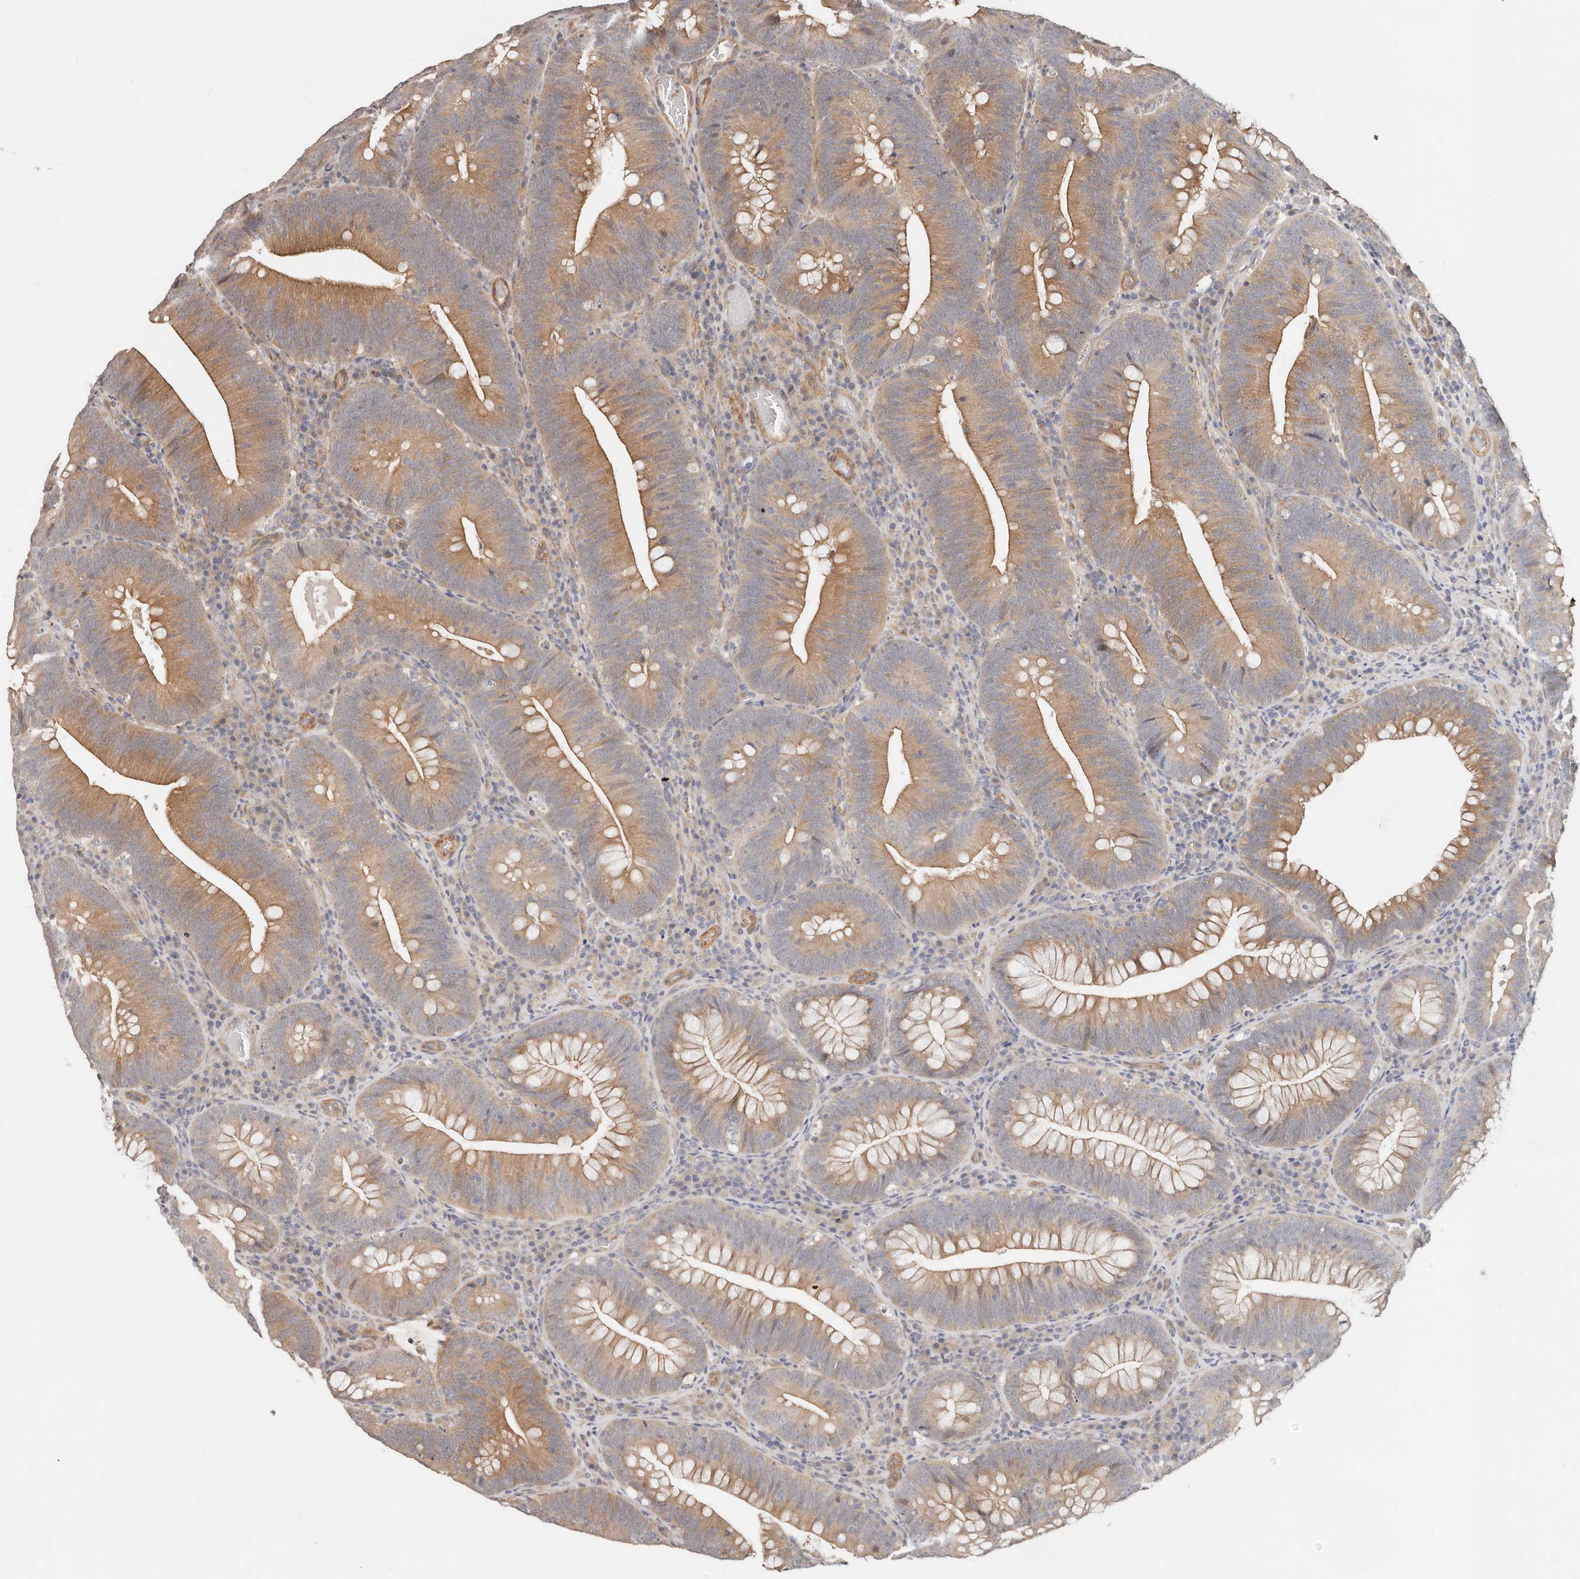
{"staining": {"intensity": "moderate", "quantity": ">75%", "location": "cytoplasmic/membranous"}, "tissue": "colorectal cancer", "cell_type": "Tumor cells", "image_type": "cancer", "snomed": [{"axis": "morphology", "description": "Normal tissue, NOS"}, {"axis": "topography", "description": "Colon"}], "caption": "Colorectal cancer stained with a brown dye demonstrates moderate cytoplasmic/membranous positive expression in approximately >75% of tumor cells.", "gene": "ZRANB1", "patient": {"sex": "female", "age": 82}}